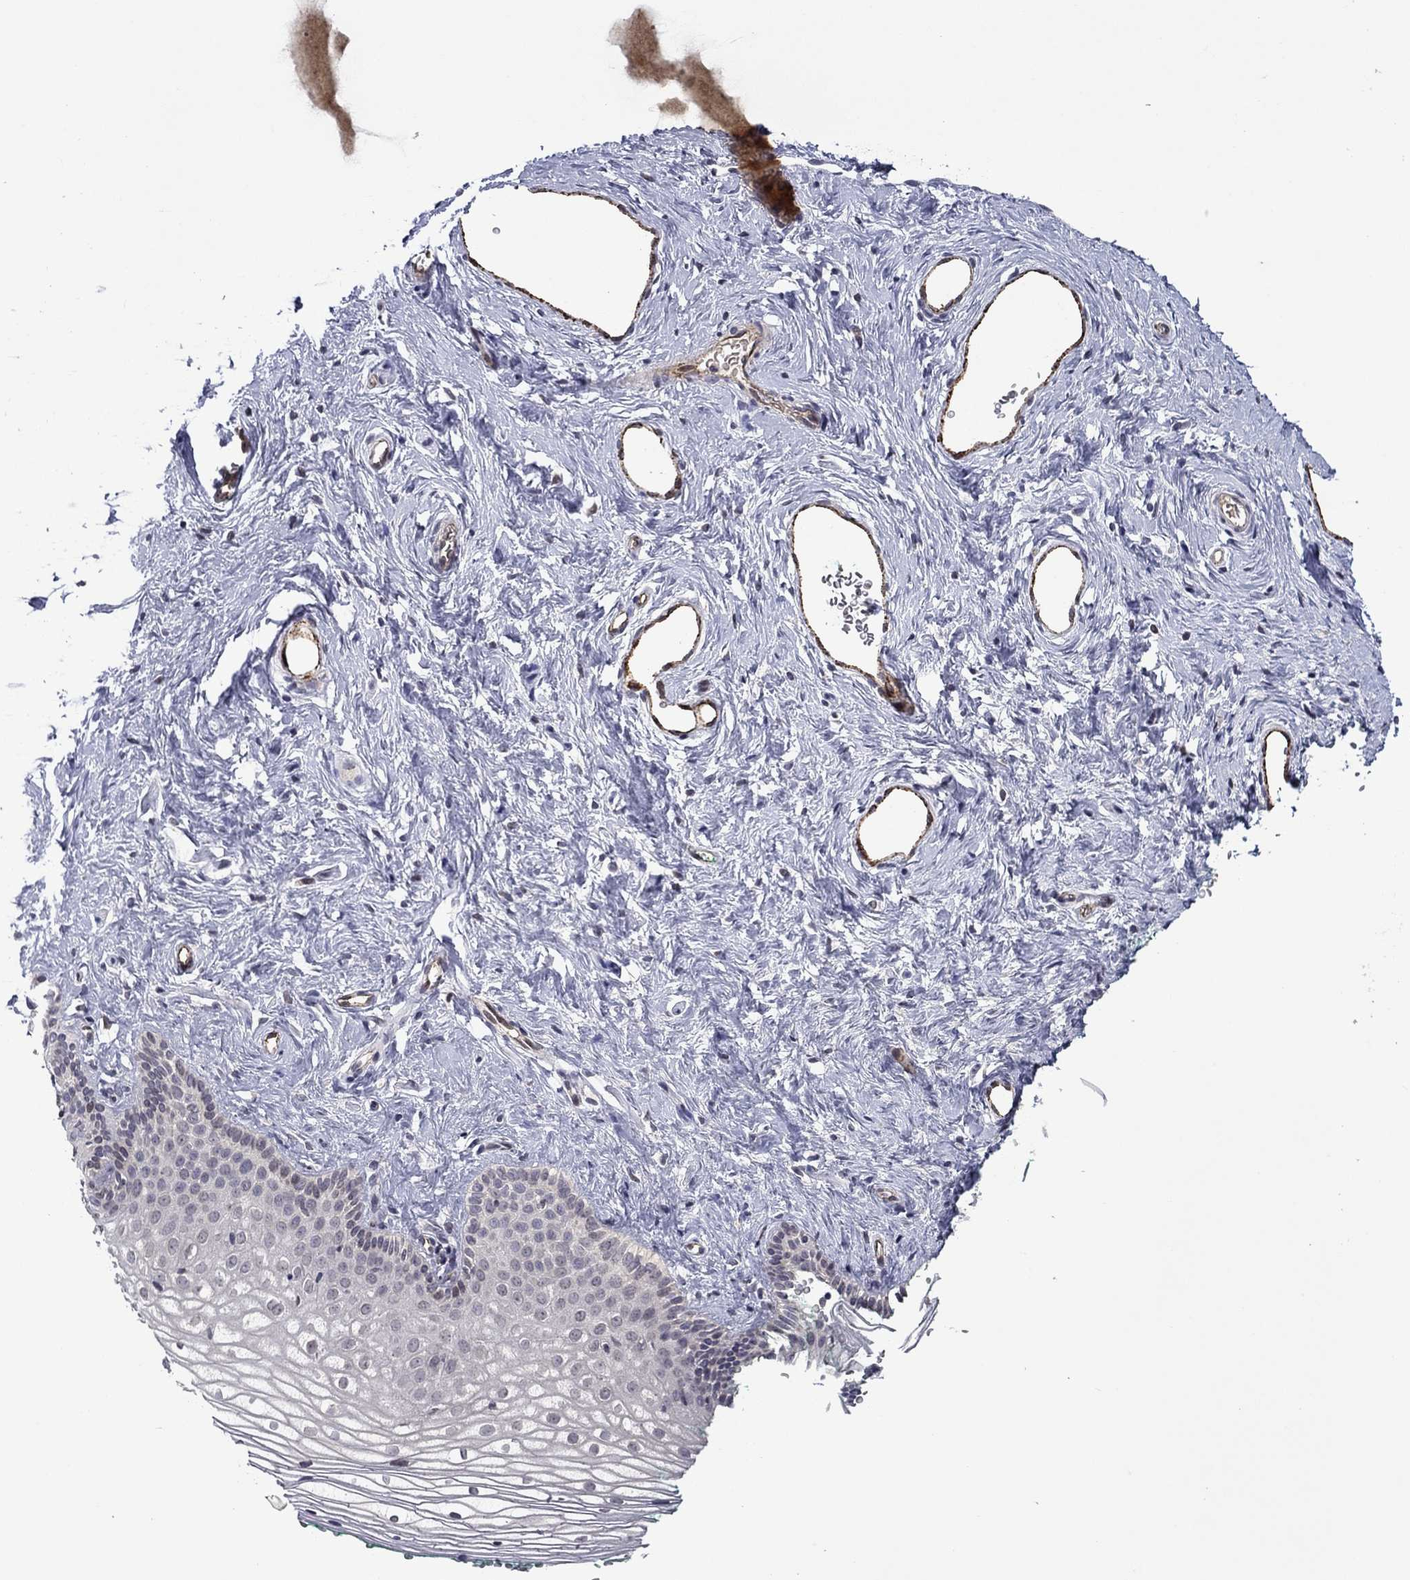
{"staining": {"intensity": "negative", "quantity": "none", "location": "none"}, "tissue": "vagina", "cell_type": "Squamous epithelial cells", "image_type": "normal", "snomed": [{"axis": "morphology", "description": "Normal tissue, NOS"}, {"axis": "topography", "description": "Vagina"}], "caption": "This is an IHC histopathology image of benign vagina. There is no expression in squamous epithelial cells.", "gene": "SLITRK1", "patient": {"sex": "female", "age": 36}}